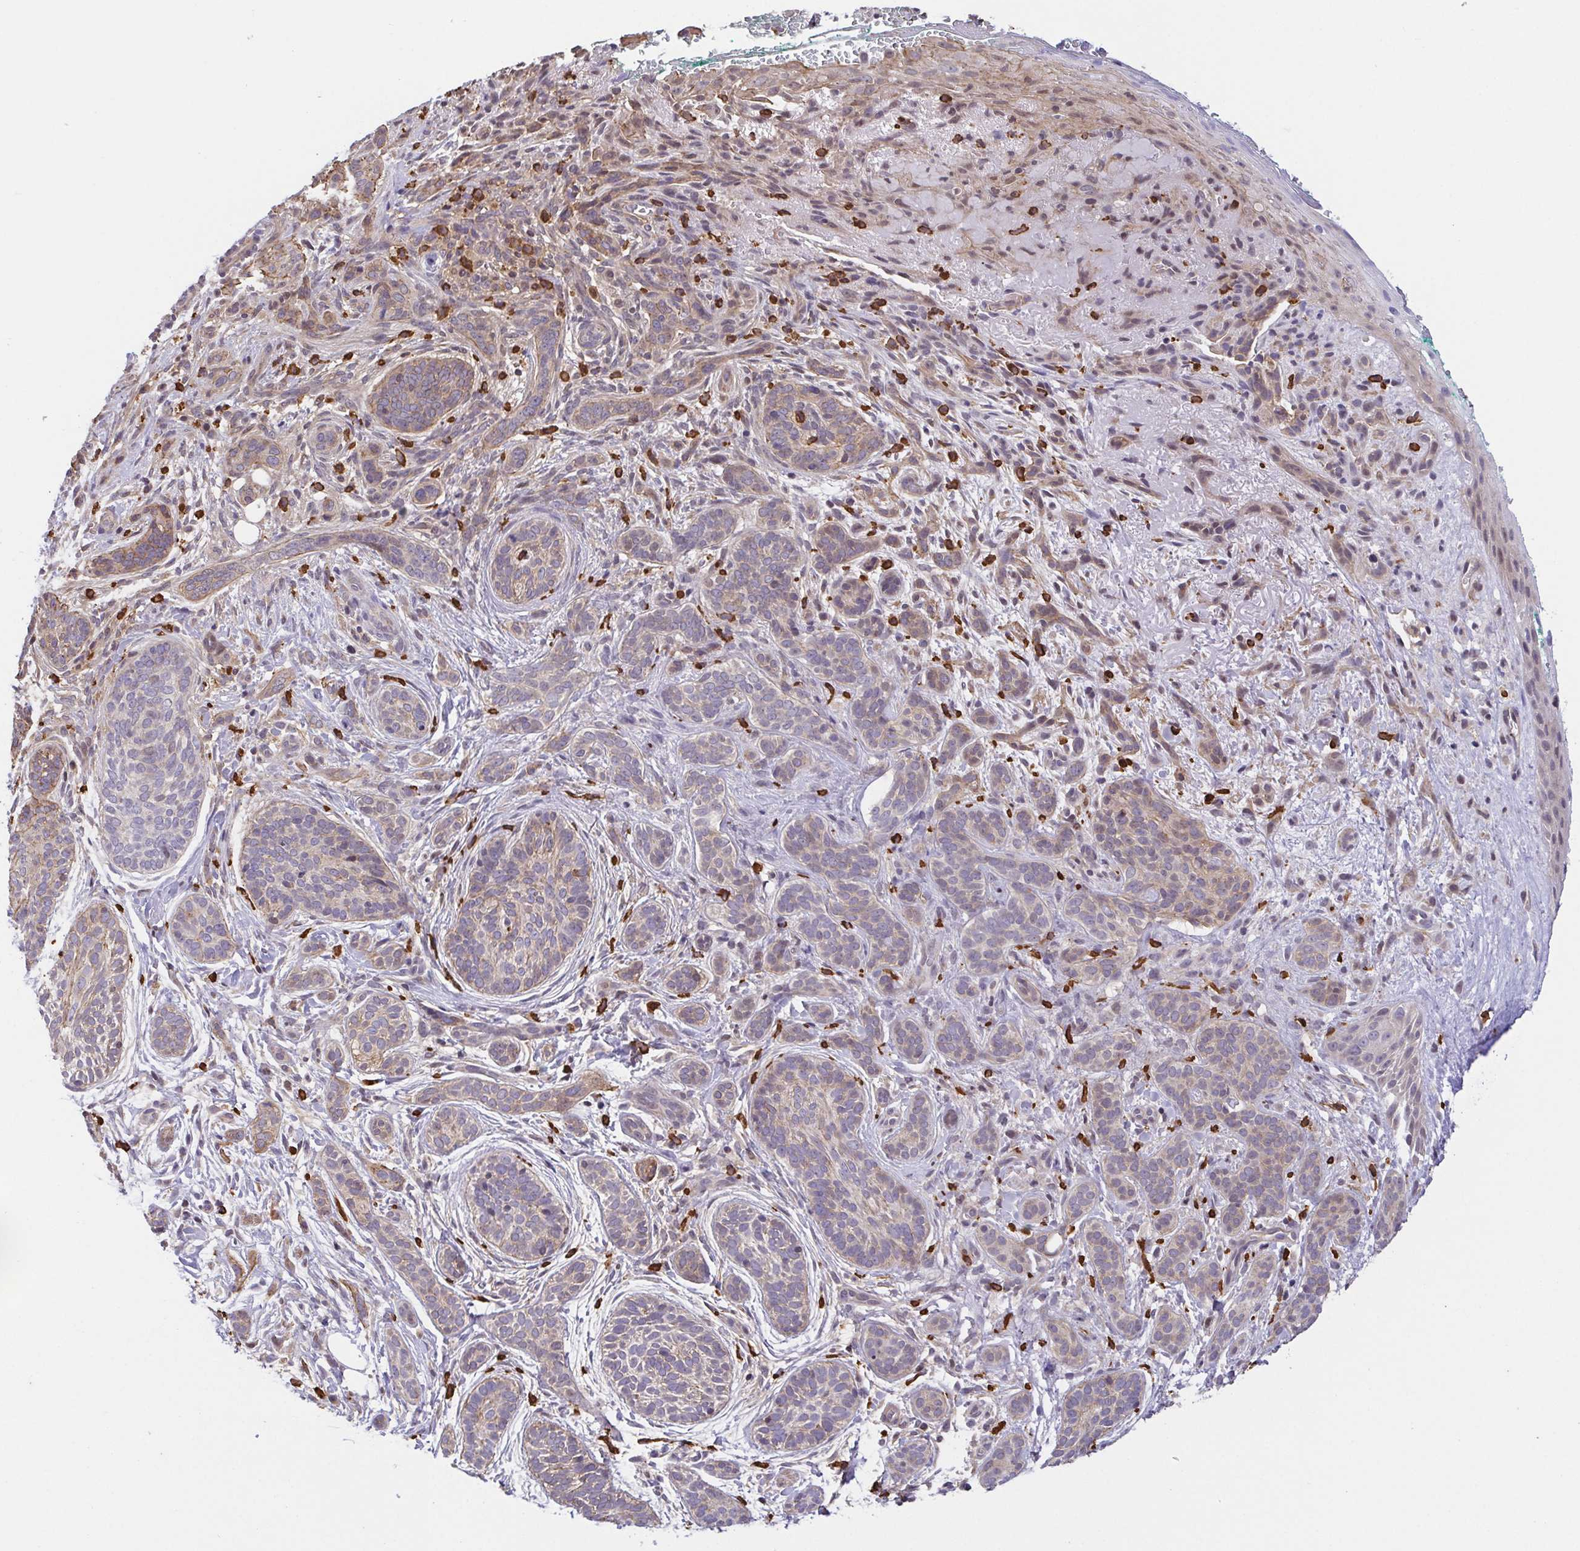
{"staining": {"intensity": "weak", "quantity": ">75%", "location": "cytoplasmic/membranous"}, "tissue": "skin cancer", "cell_type": "Tumor cells", "image_type": "cancer", "snomed": [{"axis": "morphology", "description": "Basal cell carcinoma"}, {"axis": "topography", "description": "Skin"}], "caption": "Immunohistochemical staining of human basal cell carcinoma (skin) displays weak cytoplasmic/membranous protein positivity in approximately >75% of tumor cells.", "gene": "PREPL", "patient": {"sex": "male", "age": 63}}